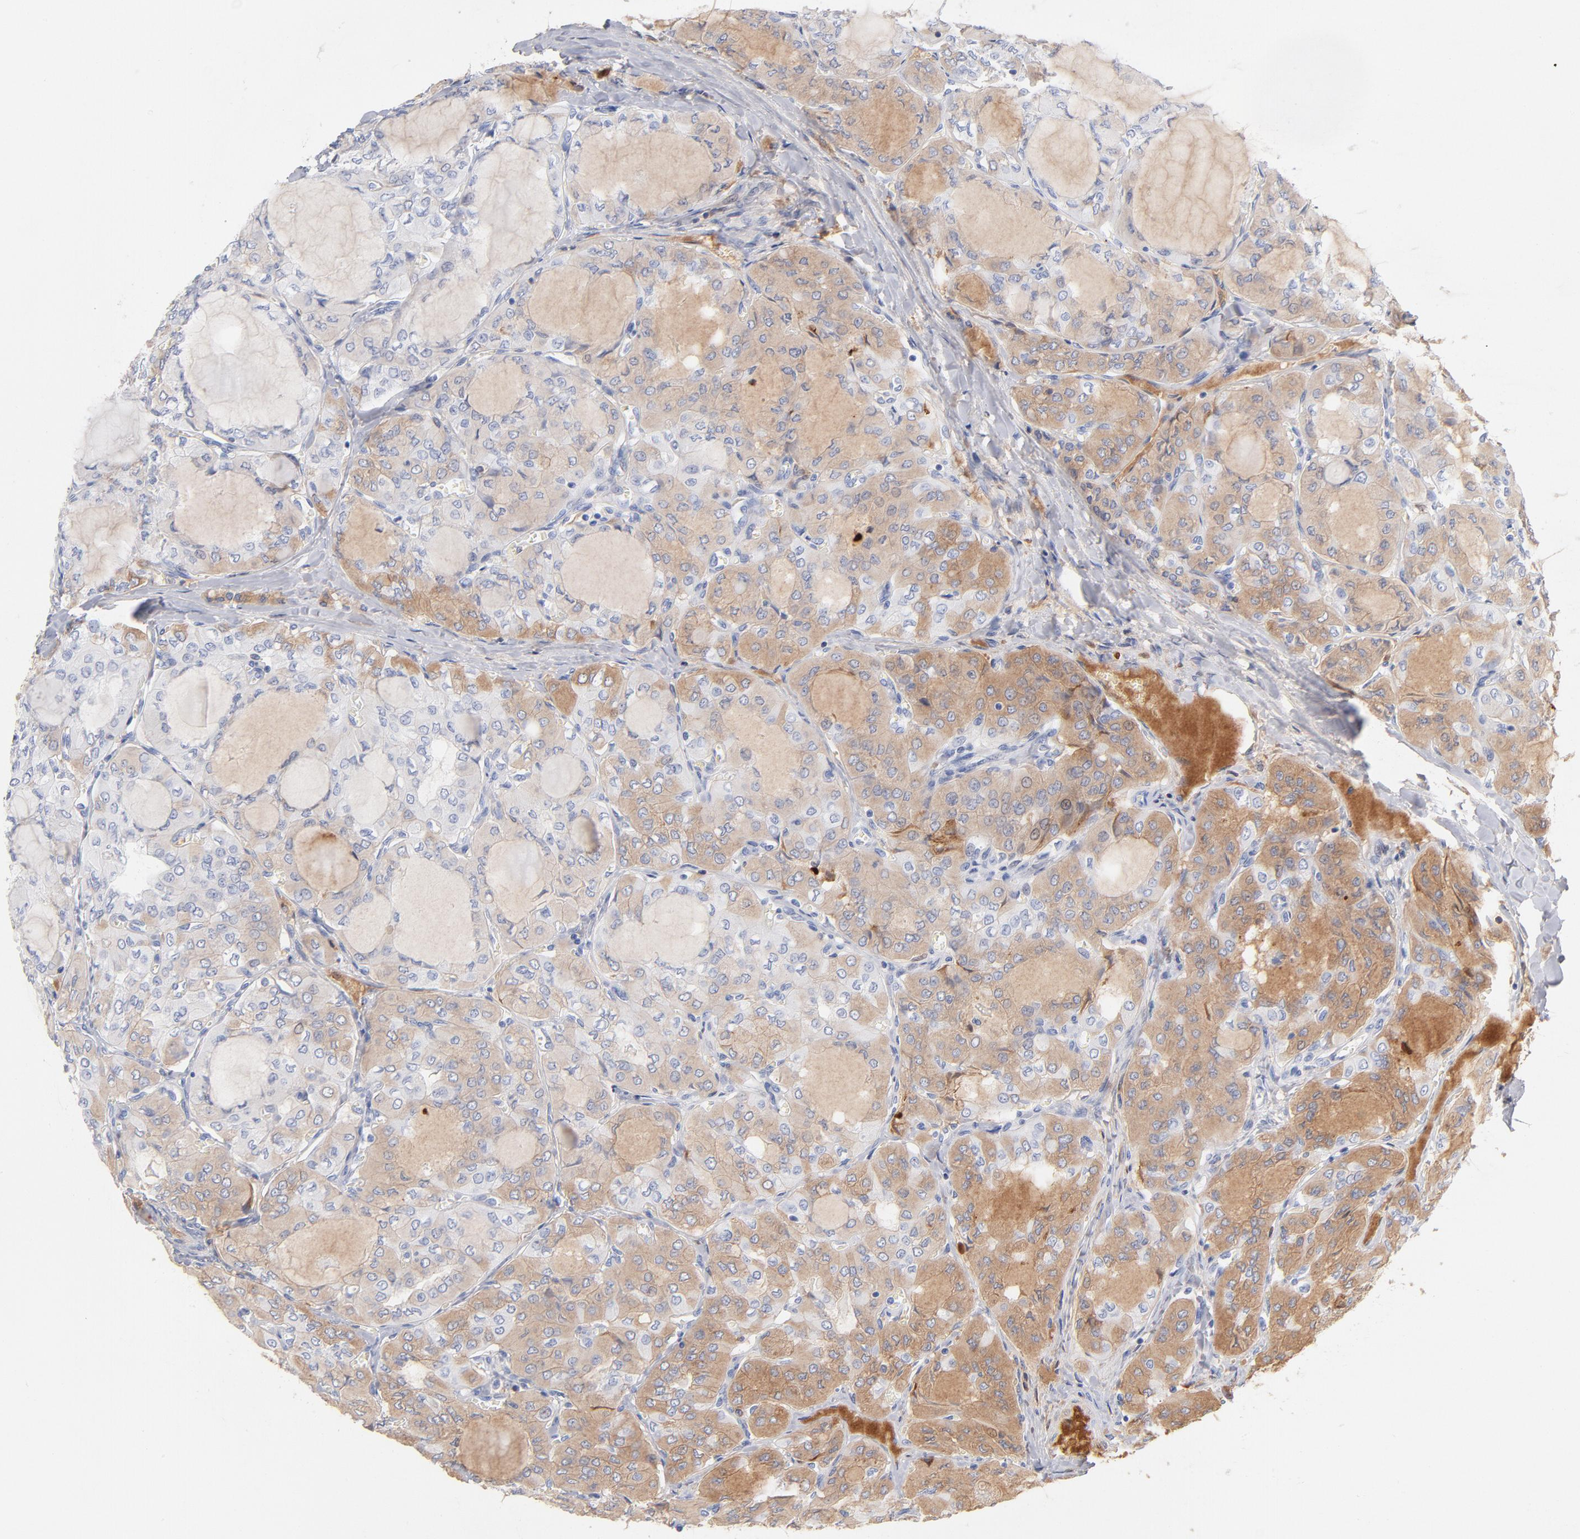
{"staining": {"intensity": "negative", "quantity": "none", "location": "none"}, "tissue": "thyroid cancer", "cell_type": "Tumor cells", "image_type": "cancer", "snomed": [{"axis": "morphology", "description": "Papillary adenocarcinoma, NOS"}, {"axis": "topography", "description": "Thyroid gland"}], "caption": "Protein analysis of thyroid cancer (papillary adenocarcinoma) demonstrates no significant positivity in tumor cells.", "gene": "C3", "patient": {"sex": "male", "age": 20}}